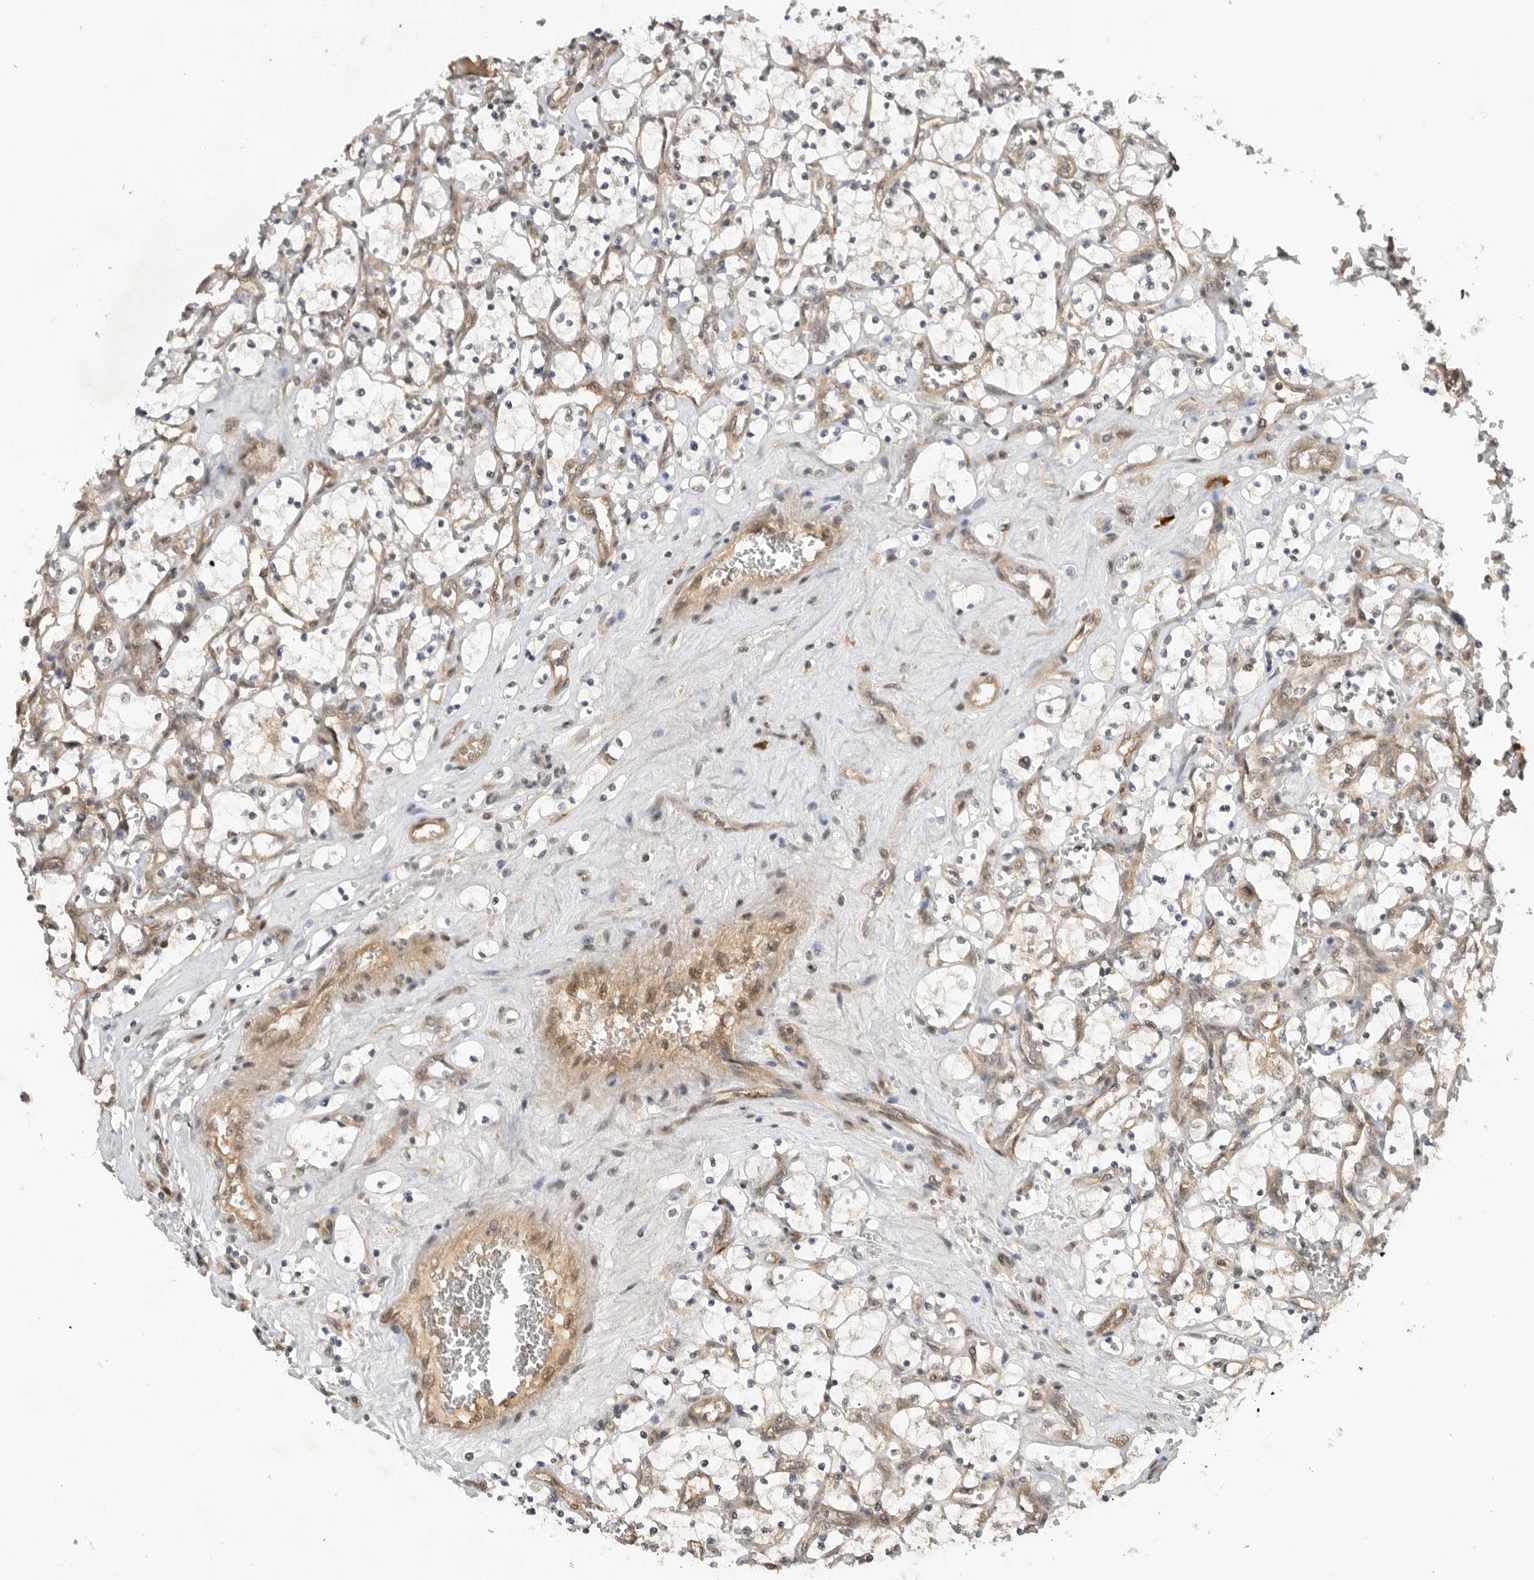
{"staining": {"intensity": "negative", "quantity": "none", "location": "none"}, "tissue": "renal cancer", "cell_type": "Tumor cells", "image_type": "cancer", "snomed": [{"axis": "morphology", "description": "Adenocarcinoma, NOS"}, {"axis": "topography", "description": "Kidney"}], "caption": "Human renal cancer stained for a protein using IHC exhibits no expression in tumor cells.", "gene": "DCAF8", "patient": {"sex": "female", "age": 69}}